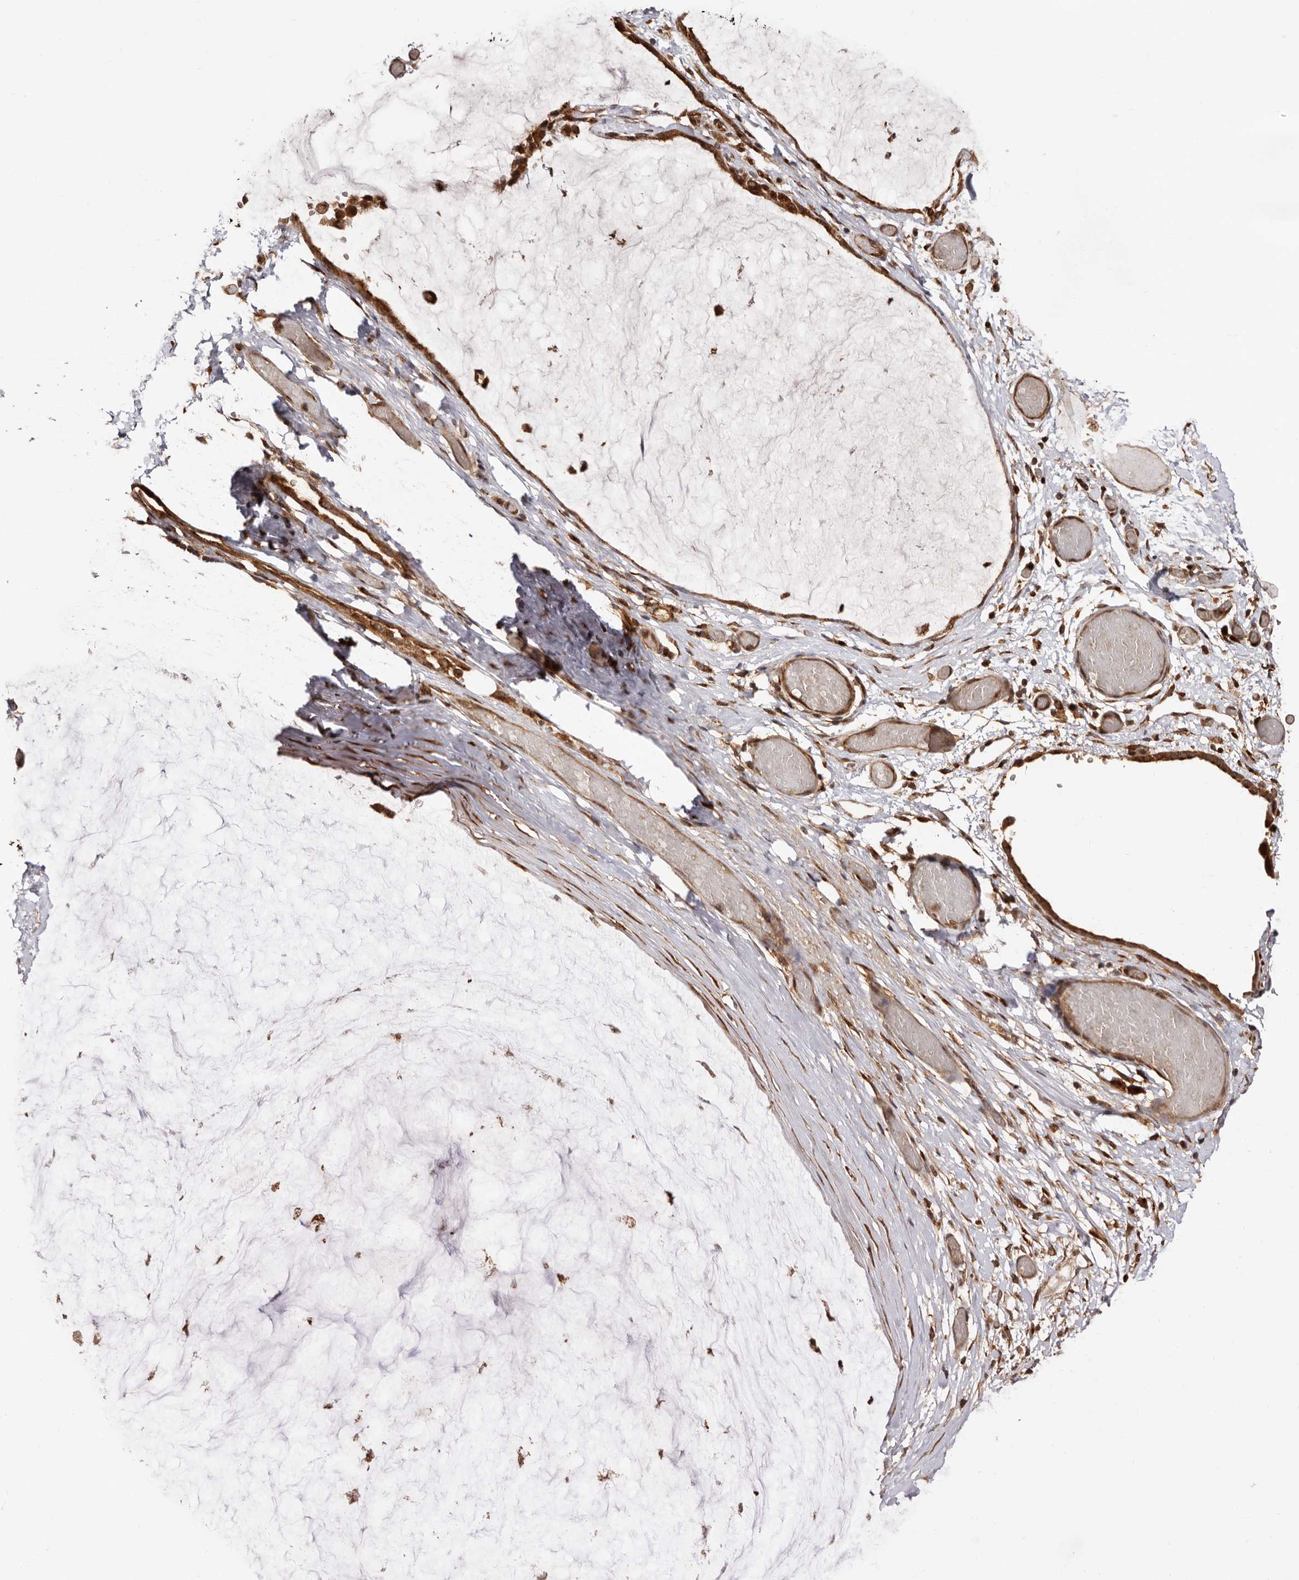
{"staining": {"intensity": "strong", "quantity": ">75%", "location": "cytoplasmic/membranous,nuclear"}, "tissue": "ovarian cancer", "cell_type": "Tumor cells", "image_type": "cancer", "snomed": [{"axis": "morphology", "description": "Cystadenocarcinoma, mucinous, NOS"}, {"axis": "topography", "description": "Ovary"}], "caption": "Strong cytoplasmic/membranous and nuclear staining for a protein is present in about >75% of tumor cells of ovarian mucinous cystadenocarcinoma using immunohistochemistry.", "gene": "GPR27", "patient": {"sex": "female", "age": 39}}